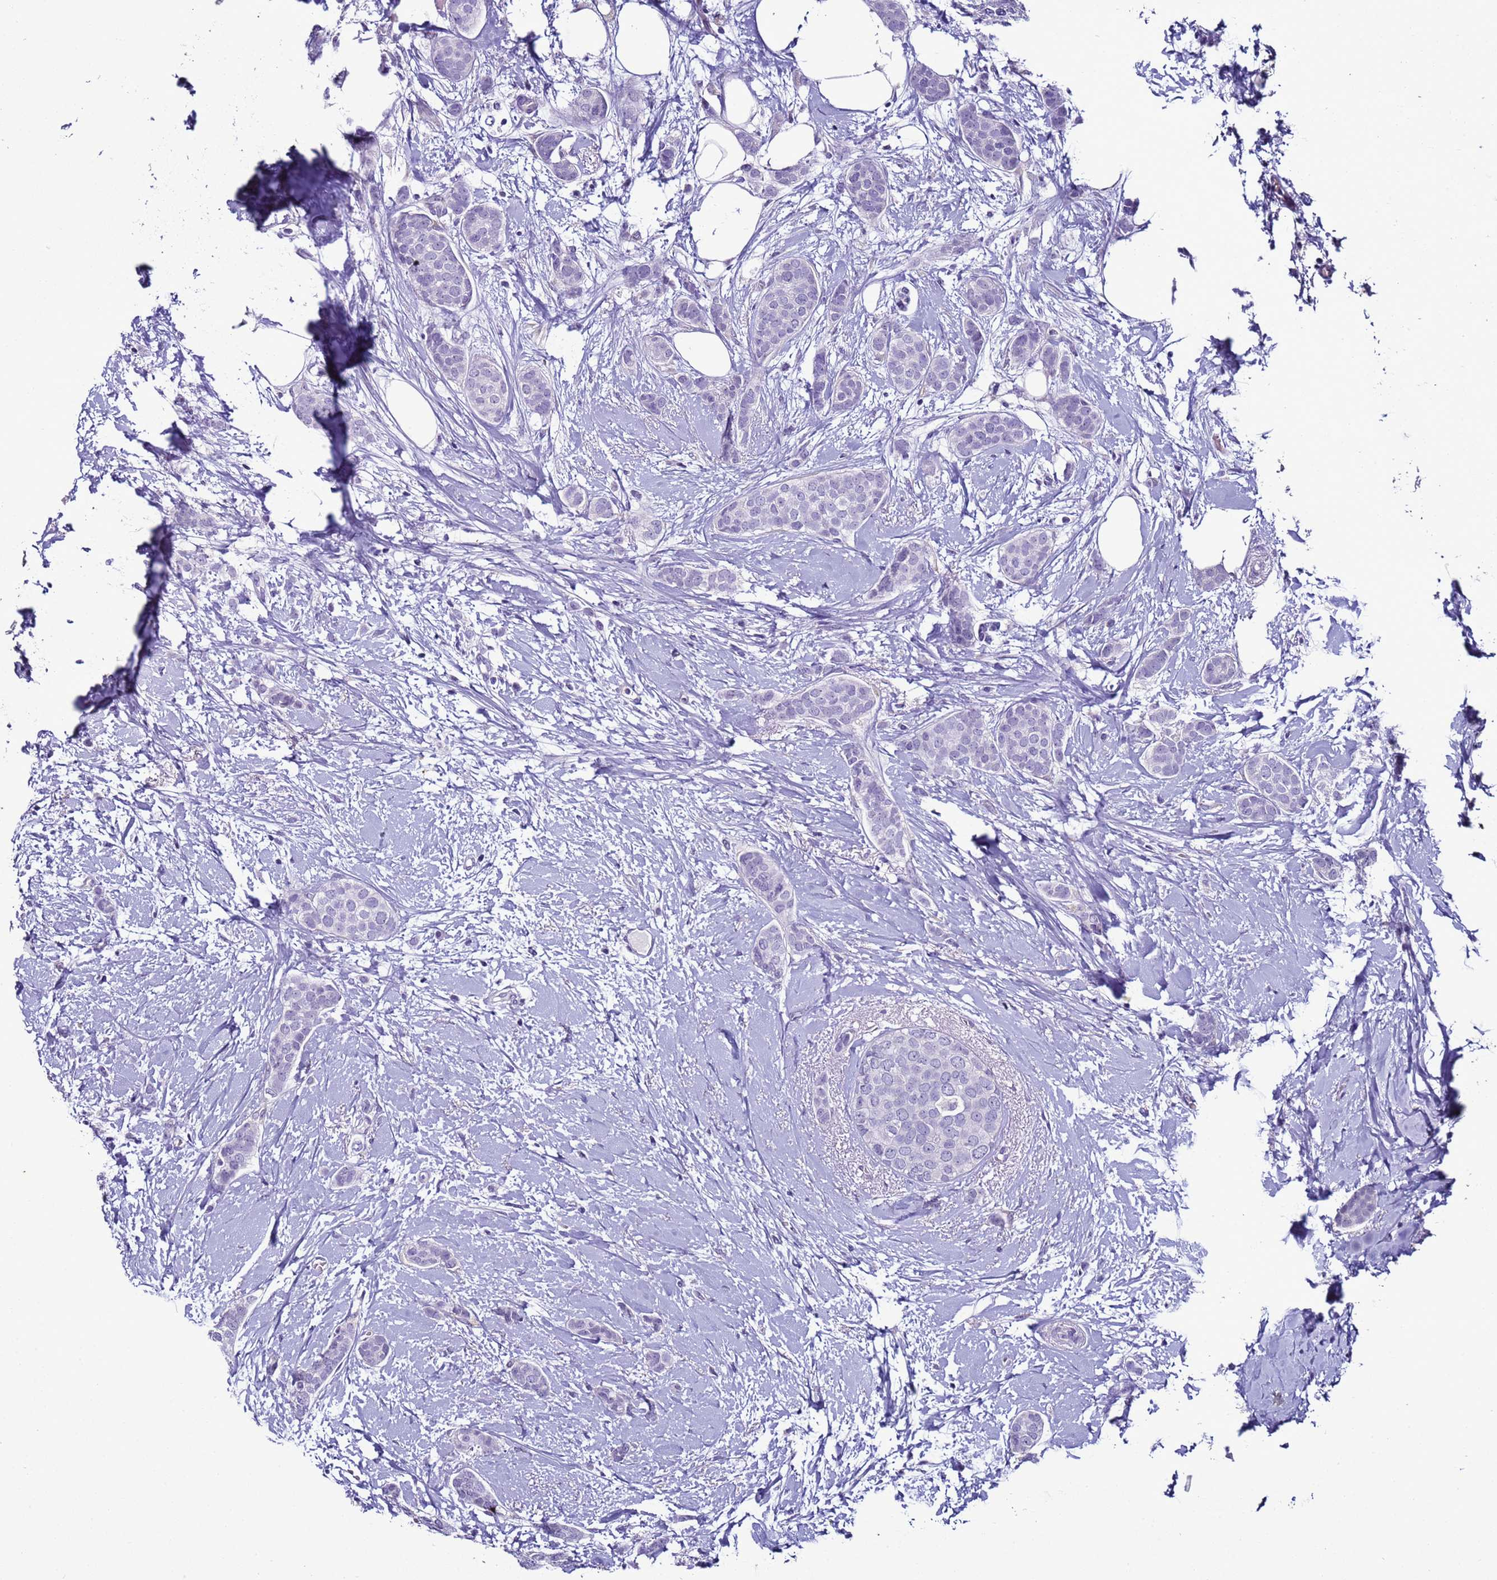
{"staining": {"intensity": "negative", "quantity": "none", "location": "none"}, "tissue": "breast cancer", "cell_type": "Tumor cells", "image_type": "cancer", "snomed": [{"axis": "morphology", "description": "Duct carcinoma"}, {"axis": "topography", "description": "Breast"}], "caption": "Immunohistochemistry histopathology image of breast invasive ductal carcinoma stained for a protein (brown), which shows no positivity in tumor cells.", "gene": "LRRC10B", "patient": {"sex": "female", "age": 72}}